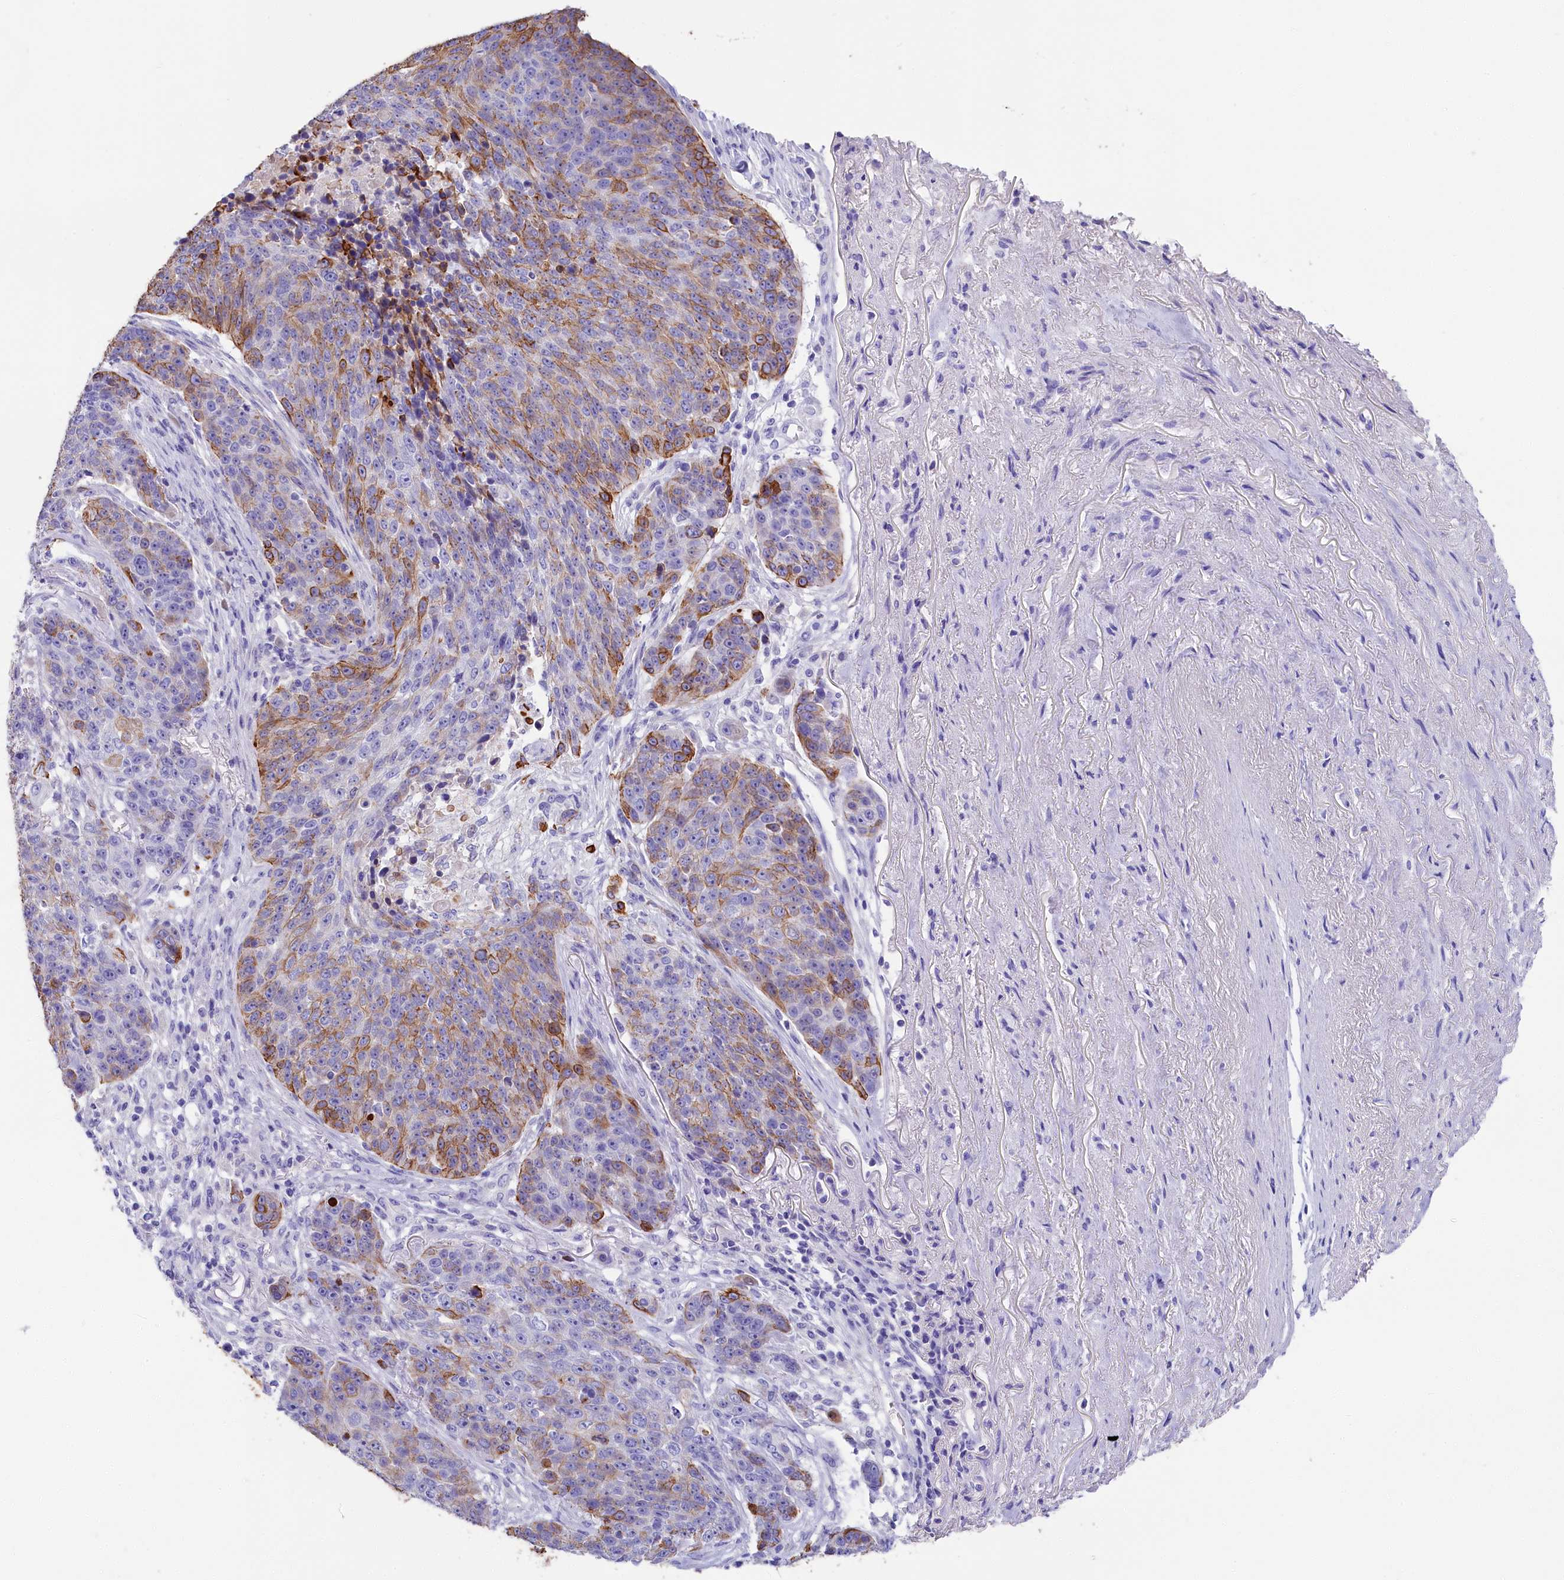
{"staining": {"intensity": "moderate", "quantity": "25%-75%", "location": "cytoplasmic/membranous"}, "tissue": "lung cancer", "cell_type": "Tumor cells", "image_type": "cancer", "snomed": [{"axis": "morphology", "description": "Normal tissue, NOS"}, {"axis": "morphology", "description": "Squamous cell carcinoma, NOS"}, {"axis": "topography", "description": "Lymph node"}, {"axis": "topography", "description": "Lung"}], "caption": "Immunohistochemistry (DAB) staining of lung cancer shows moderate cytoplasmic/membranous protein staining in about 25%-75% of tumor cells.", "gene": "SULT2A1", "patient": {"sex": "male", "age": 66}}